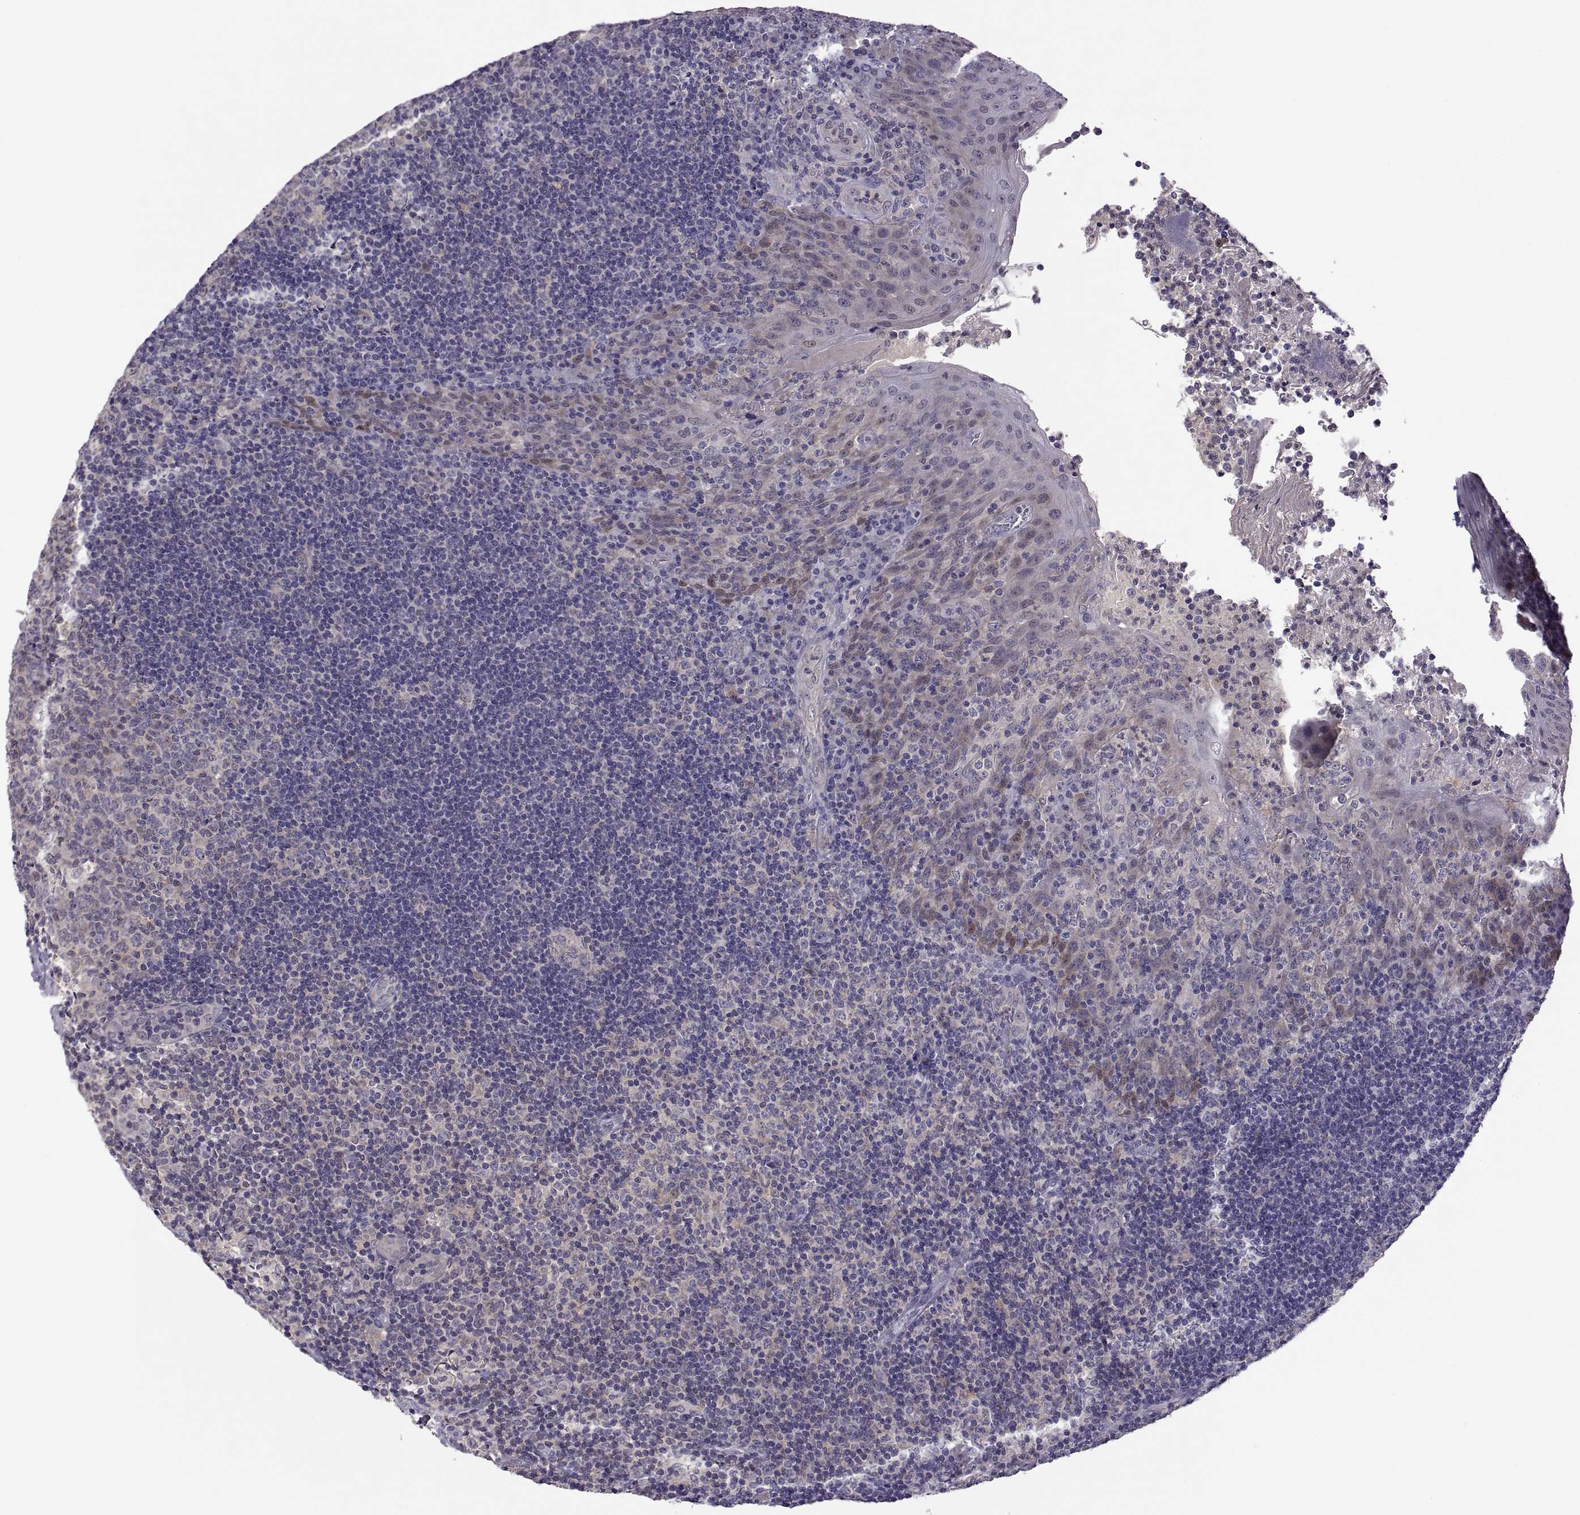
{"staining": {"intensity": "negative", "quantity": "none", "location": "none"}, "tissue": "tonsil", "cell_type": "Germinal center cells", "image_type": "normal", "snomed": [{"axis": "morphology", "description": "Normal tissue, NOS"}, {"axis": "topography", "description": "Tonsil"}], "caption": "There is no significant staining in germinal center cells of tonsil. Nuclei are stained in blue.", "gene": "FGF9", "patient": {"sex": "male", "age": 17}}